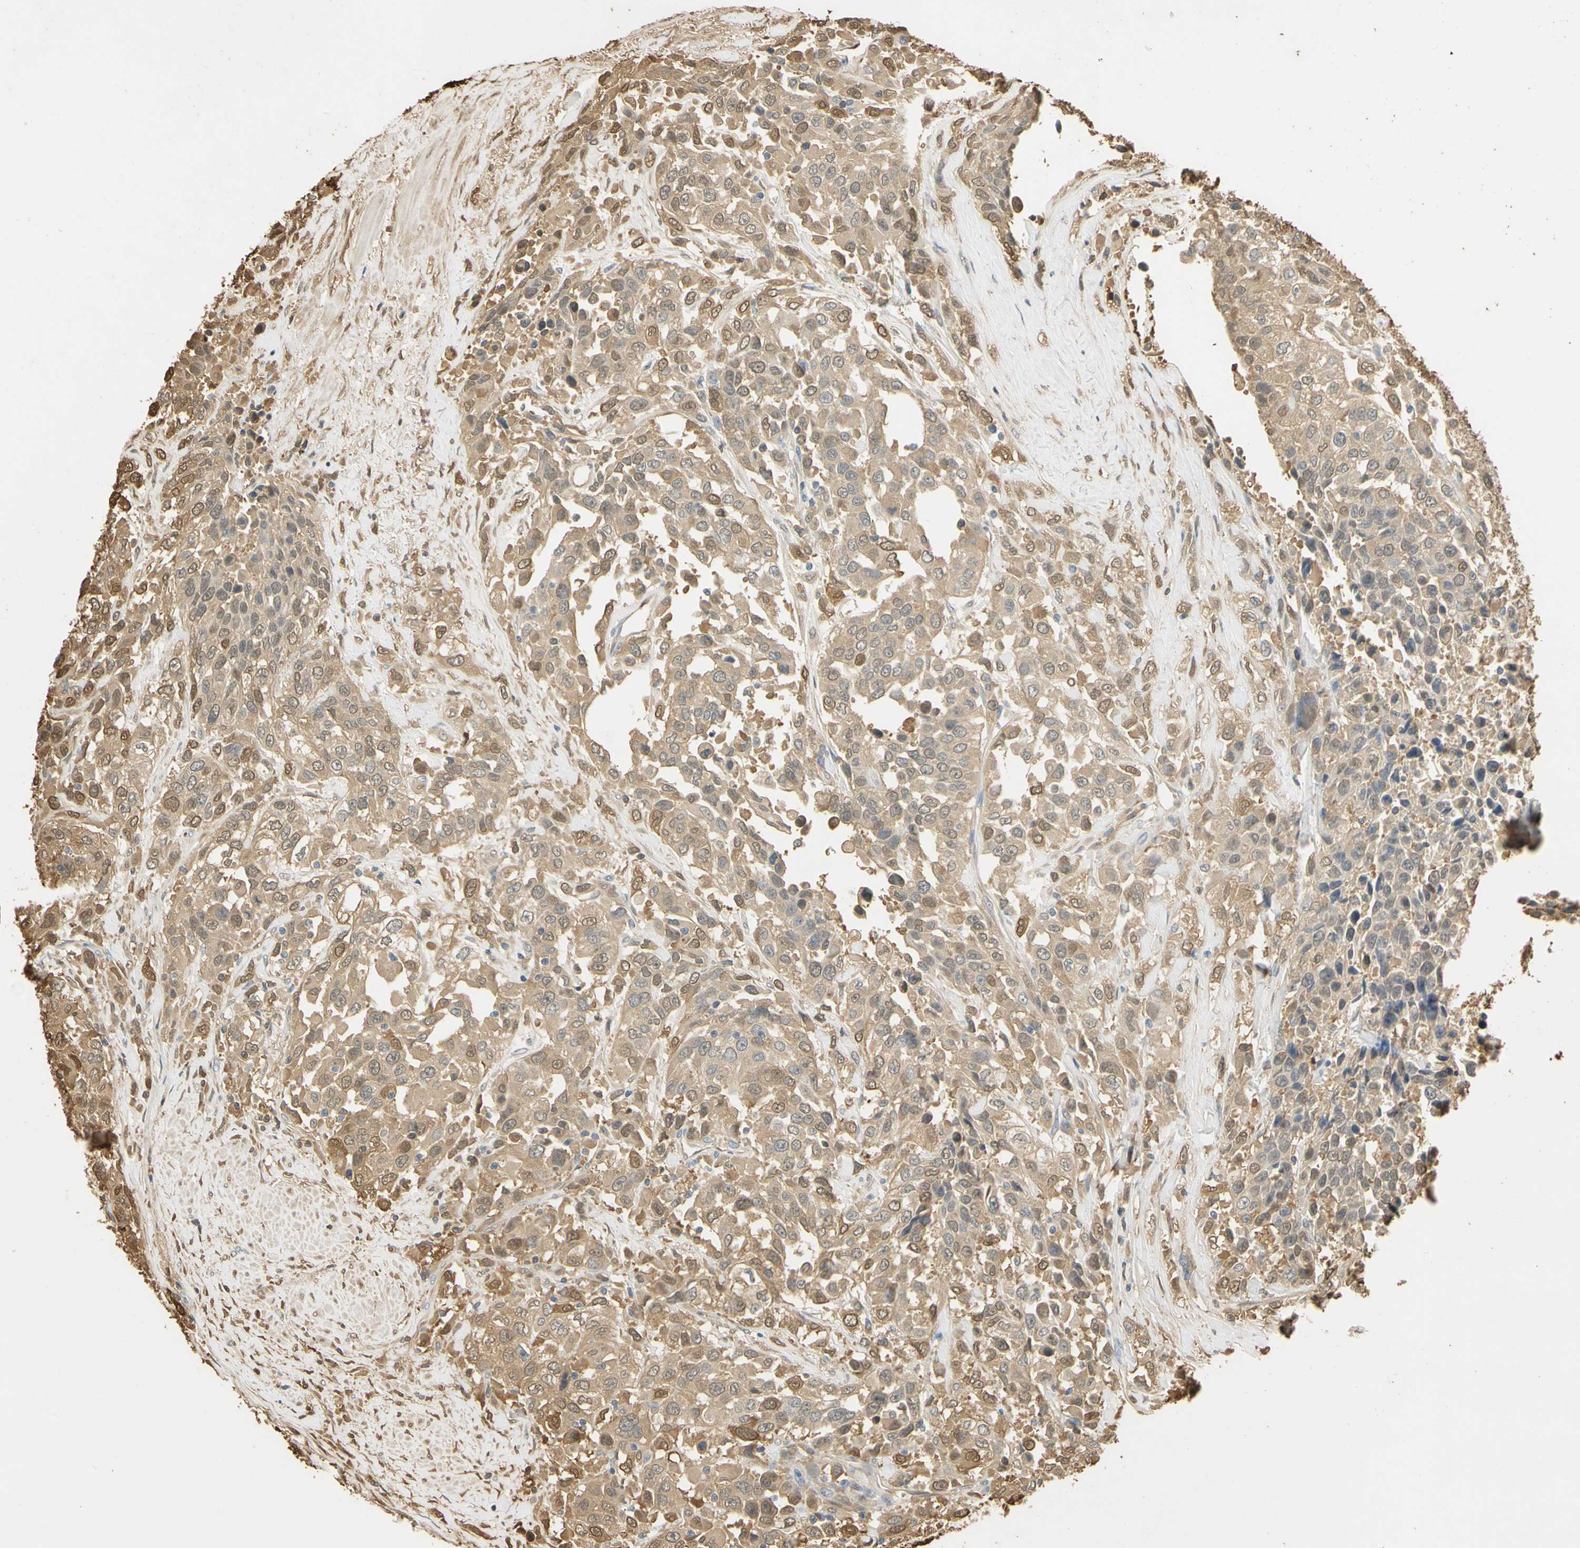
{"staining": {"intensity": "moderate", "quantity": ">75%", "location": "cytoplasmic/membranous,nuclear"}, "tissue": "urothelial cancer", "cell_type": "Tumor cells", "image_type": "cancer", "snomed": [{"axis": "morphology", "description": "Urothelial carcinoma, High grade"}, {"axis": "topography", "description": "Urinary bladder"}], "caption": "Moderate cytoplasmic/membranous and nuclear expression is appreciated in approximately >75% of tumor cells in high-grade urothelial carcinoma. Using DAB (3,3'-diaminobenzidine) (brown) and hematoxylin (blue) stains, captured at high magnification using brightfield microscopy.", "gene": "S100A6", "patient": {"sex": "female", "age": 80}}